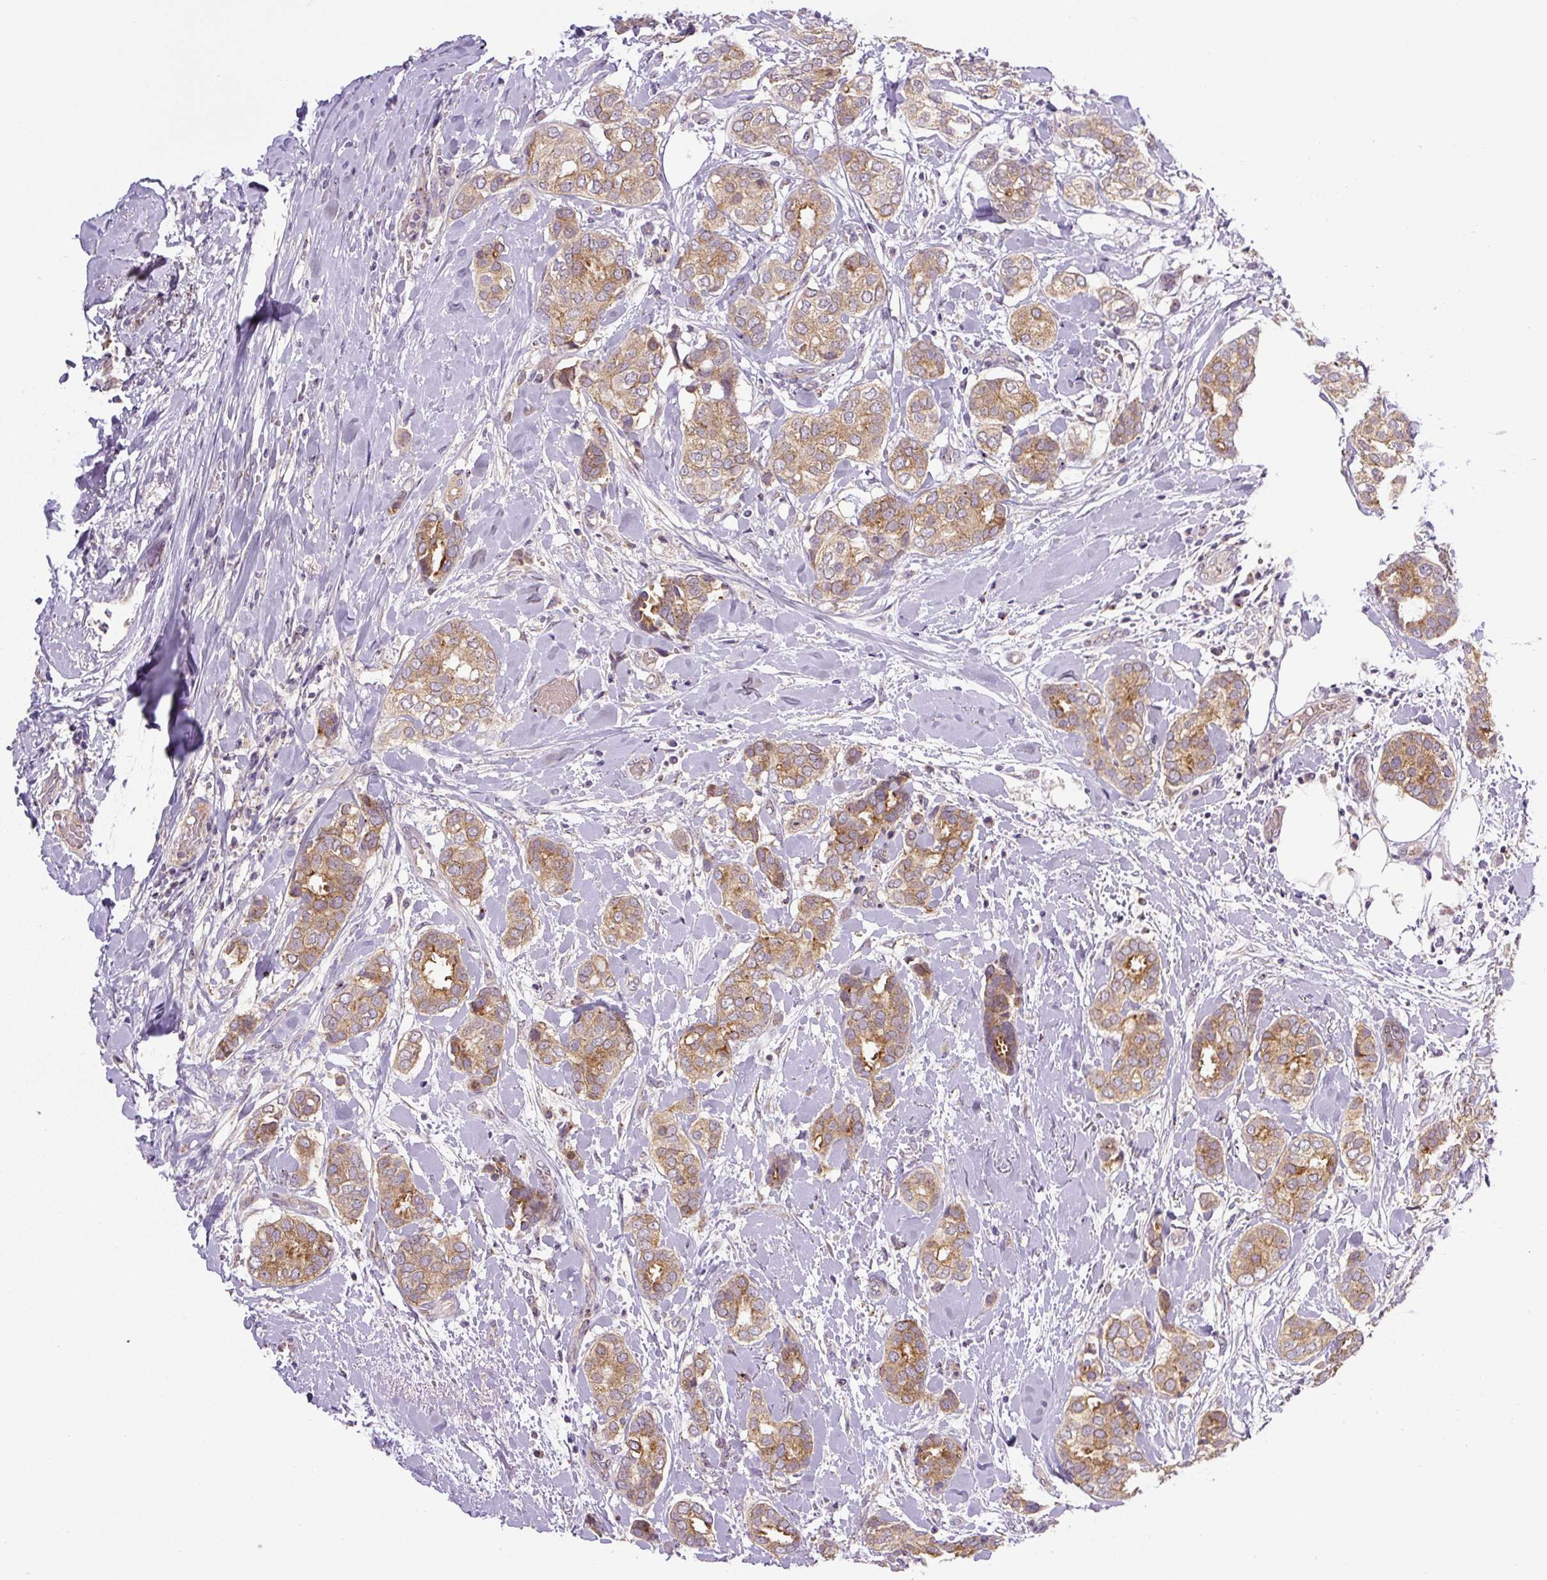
{"staining": {"intensity": "moderate", "quantity": ">75%", "location": "cytoplasmic/membranous"}, "tissue": "breast cancer", "cell_type": "Tumor cells", "image_type": "cancer", "snomed": [{"axis": "morphology", "description": "Duct carcinoma"}, {"axis": "topography", "description": "Breast"}], "caption": "DAB (3,3'-diaminobenzidine) immunohistochemical staining of human breast cancer (invasive ductal carcinoma) demonstrates moderate cytoplasmic/membranous protein expression in about >75% of tumor cells.", "gene": "PCM1", "patient": {"sex": "female", "age": 73}}